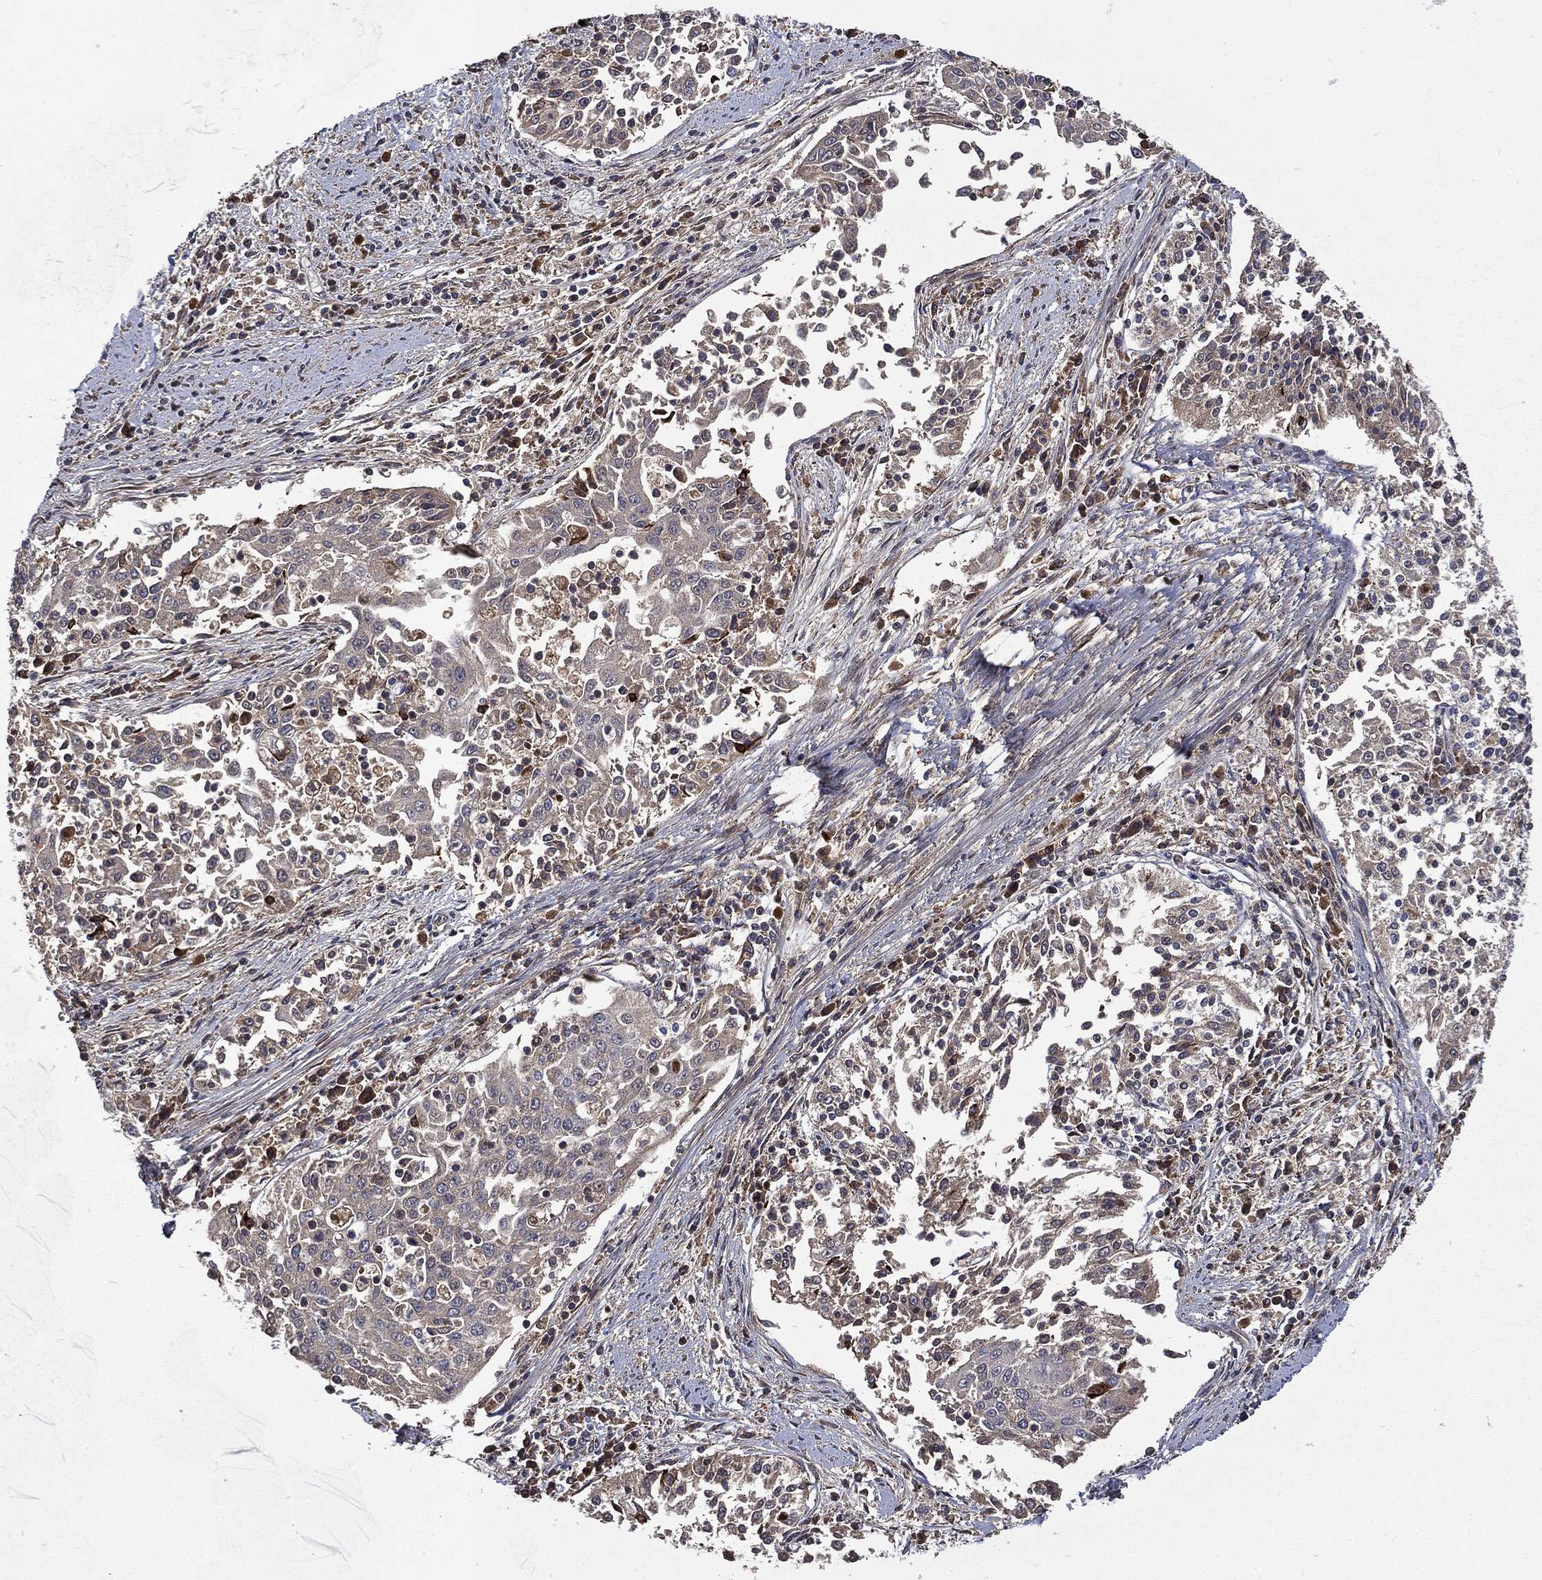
{"staining": {"intensity": "negative", "quantity": "none", "location": "none"}, "tissue": "cervical cancer", "cell_type": "Tumor cells", "image_type": "cancer", "snomed": [{"axis": "morphology", "description": "Squamous cell carcinoma, NOS"}, {"axis": "topography", "description": "Cervix"}], "caption": "Histopathology image shows no significant protein staining in tumor cells of cervical cancer.", "gene": "RAB11FIP4", "patient": {"sex": "female", "age": 41}}